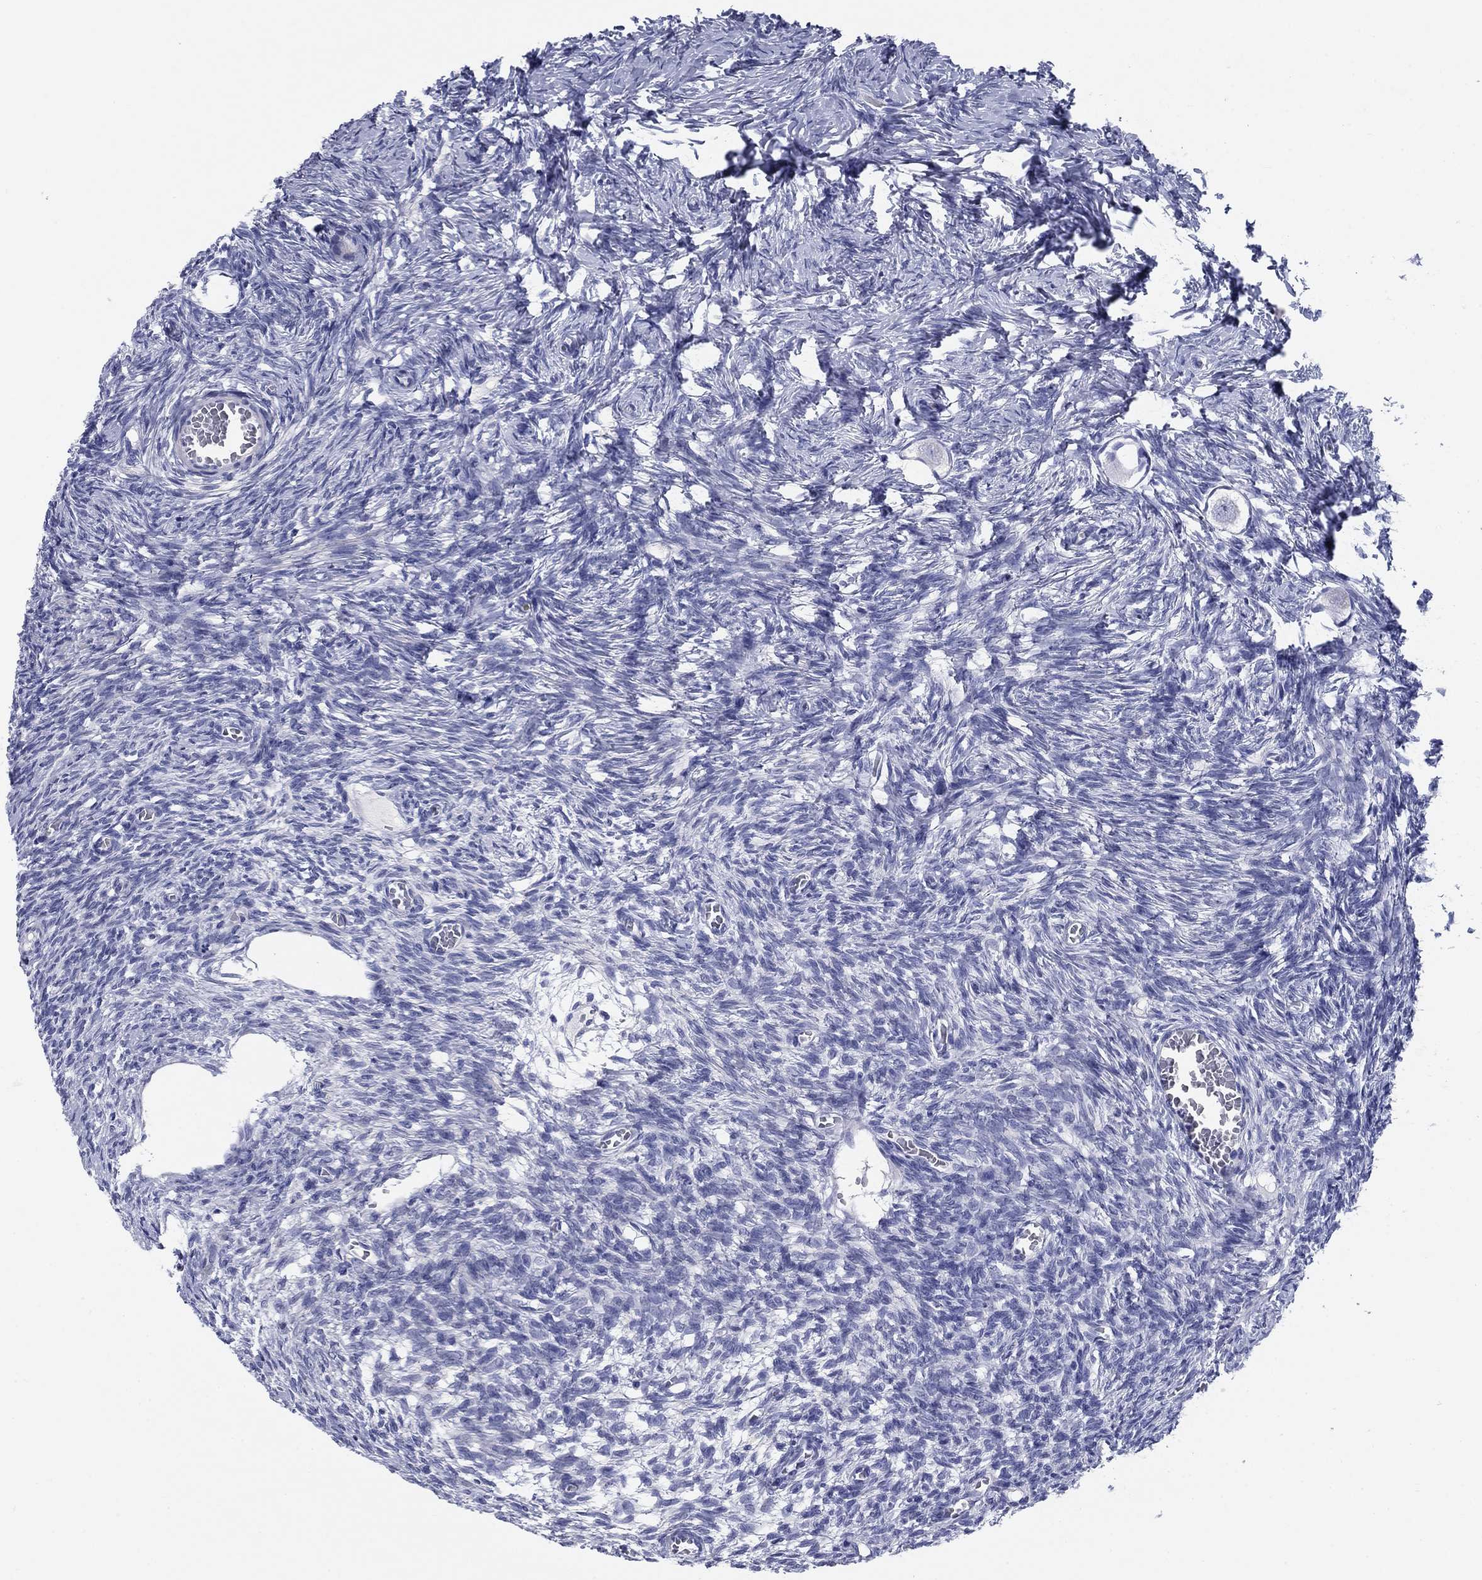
{"staining": {"intensity": "negative", "quantity": "none", "location": "none"}, "tissue": "ovary", "cell_type": "Ovarian stroma cells", "image_type": "normal", "snomed": [{"axis": "morphology", "description": "Normal tissue, NOS"}, {"axis": "topography", "description": "Ovary"}], "caption": "DAB immunohistochemical staining of benign human ovary demonstrates no significant expression in ovarian stroma cells.", "gene": "PRKCG", "patient": {"sex": "female", "age": 27}}